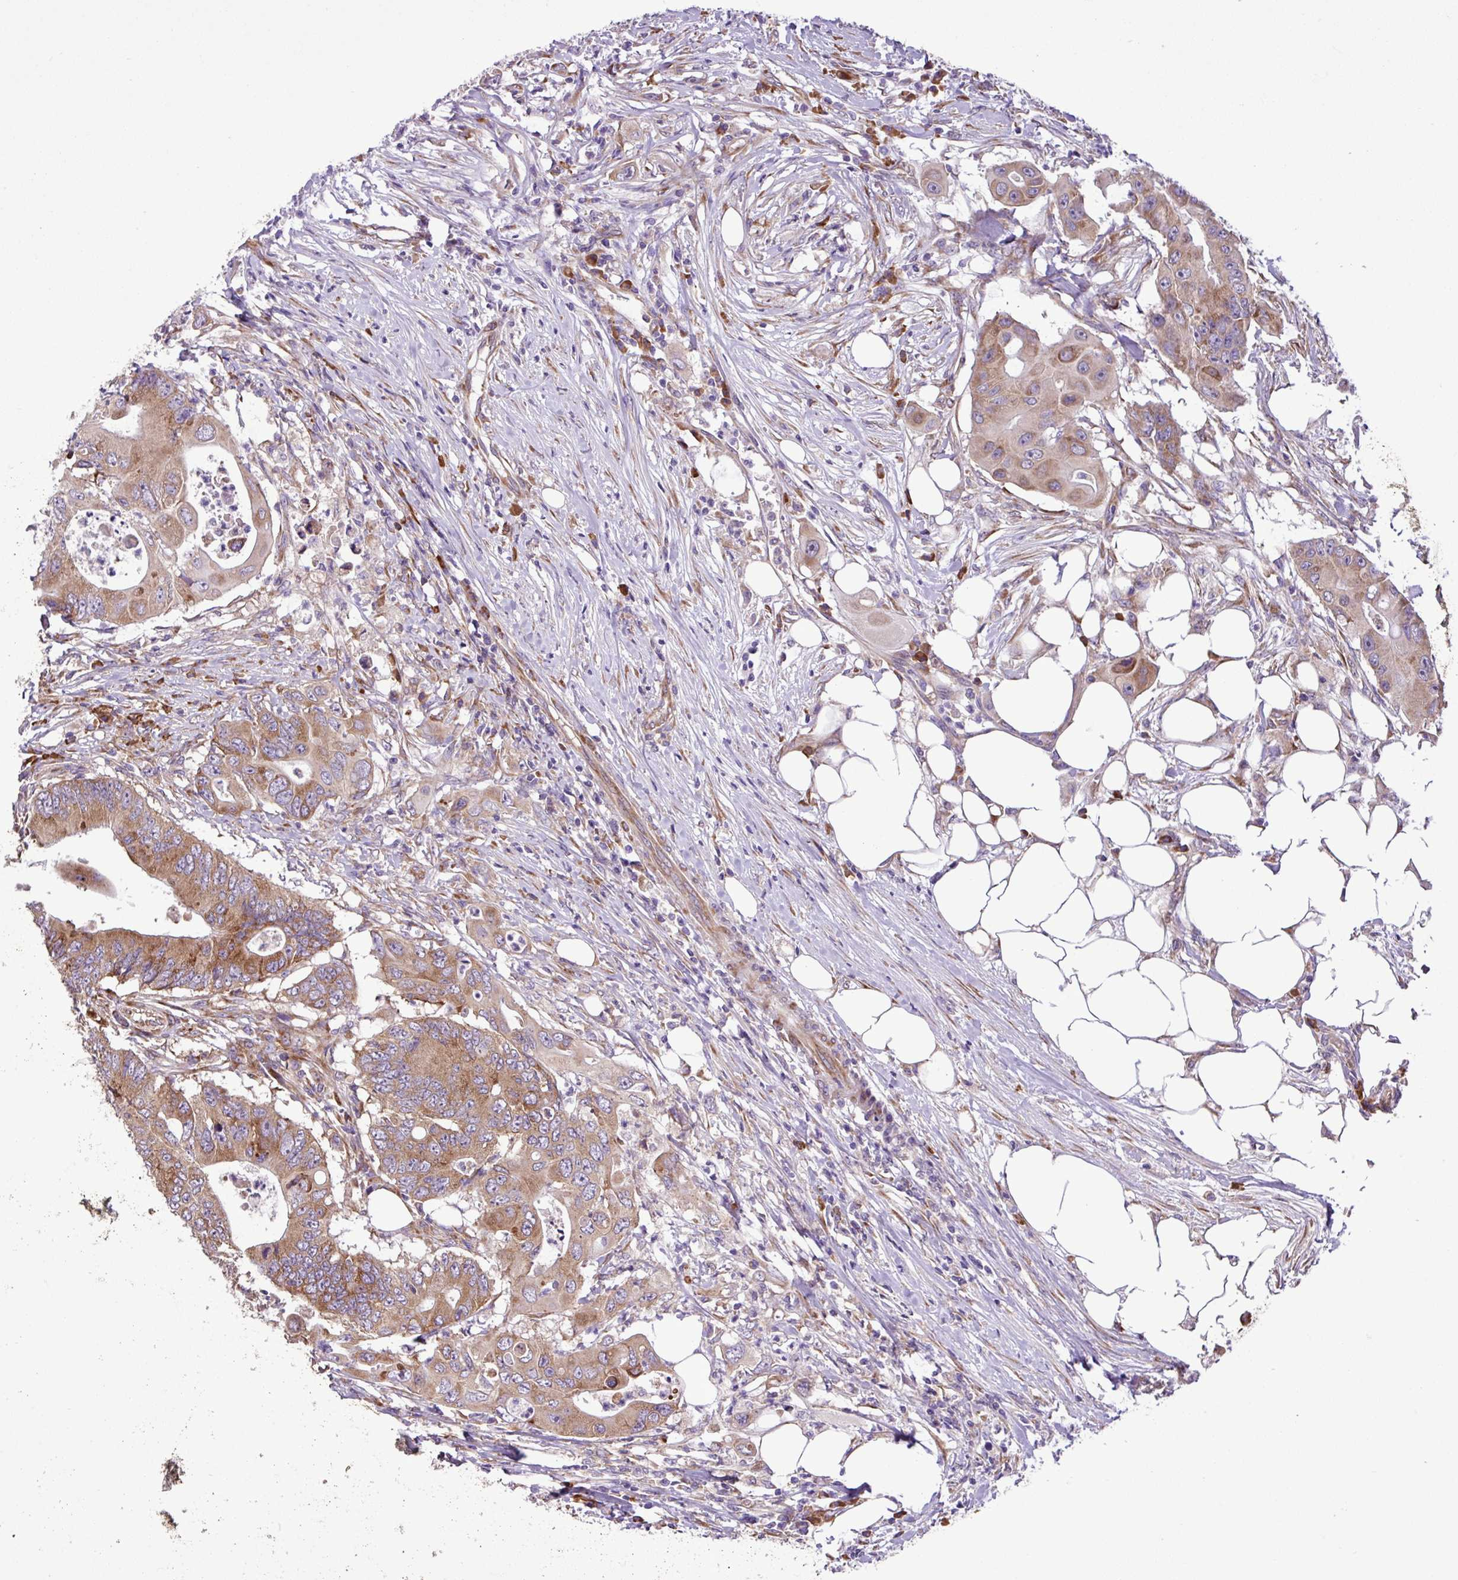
{"staining": {"intensity": "moderate", "quantity": ">75%", "location": "cytoplasmic/membranous"}, "tissue": "colorectal cancer", "cell_type": "Tumor cells", "image_type": "cancer", "snomed": [{"axis": "morphology", "description": "Adenocarcinoma, NOS"}, {"axis": "topography", "description": "Colon"}], "caption": "Immunohistochemistry (IHC) (DAB) staining of colorectal cancer (adenocarcinoma) displays moderate cytoplasmic/membranous protein staining in about >75% of tumor cells.", "gene": "RPL13", "patient": {"sex": "male", "age": 71}}